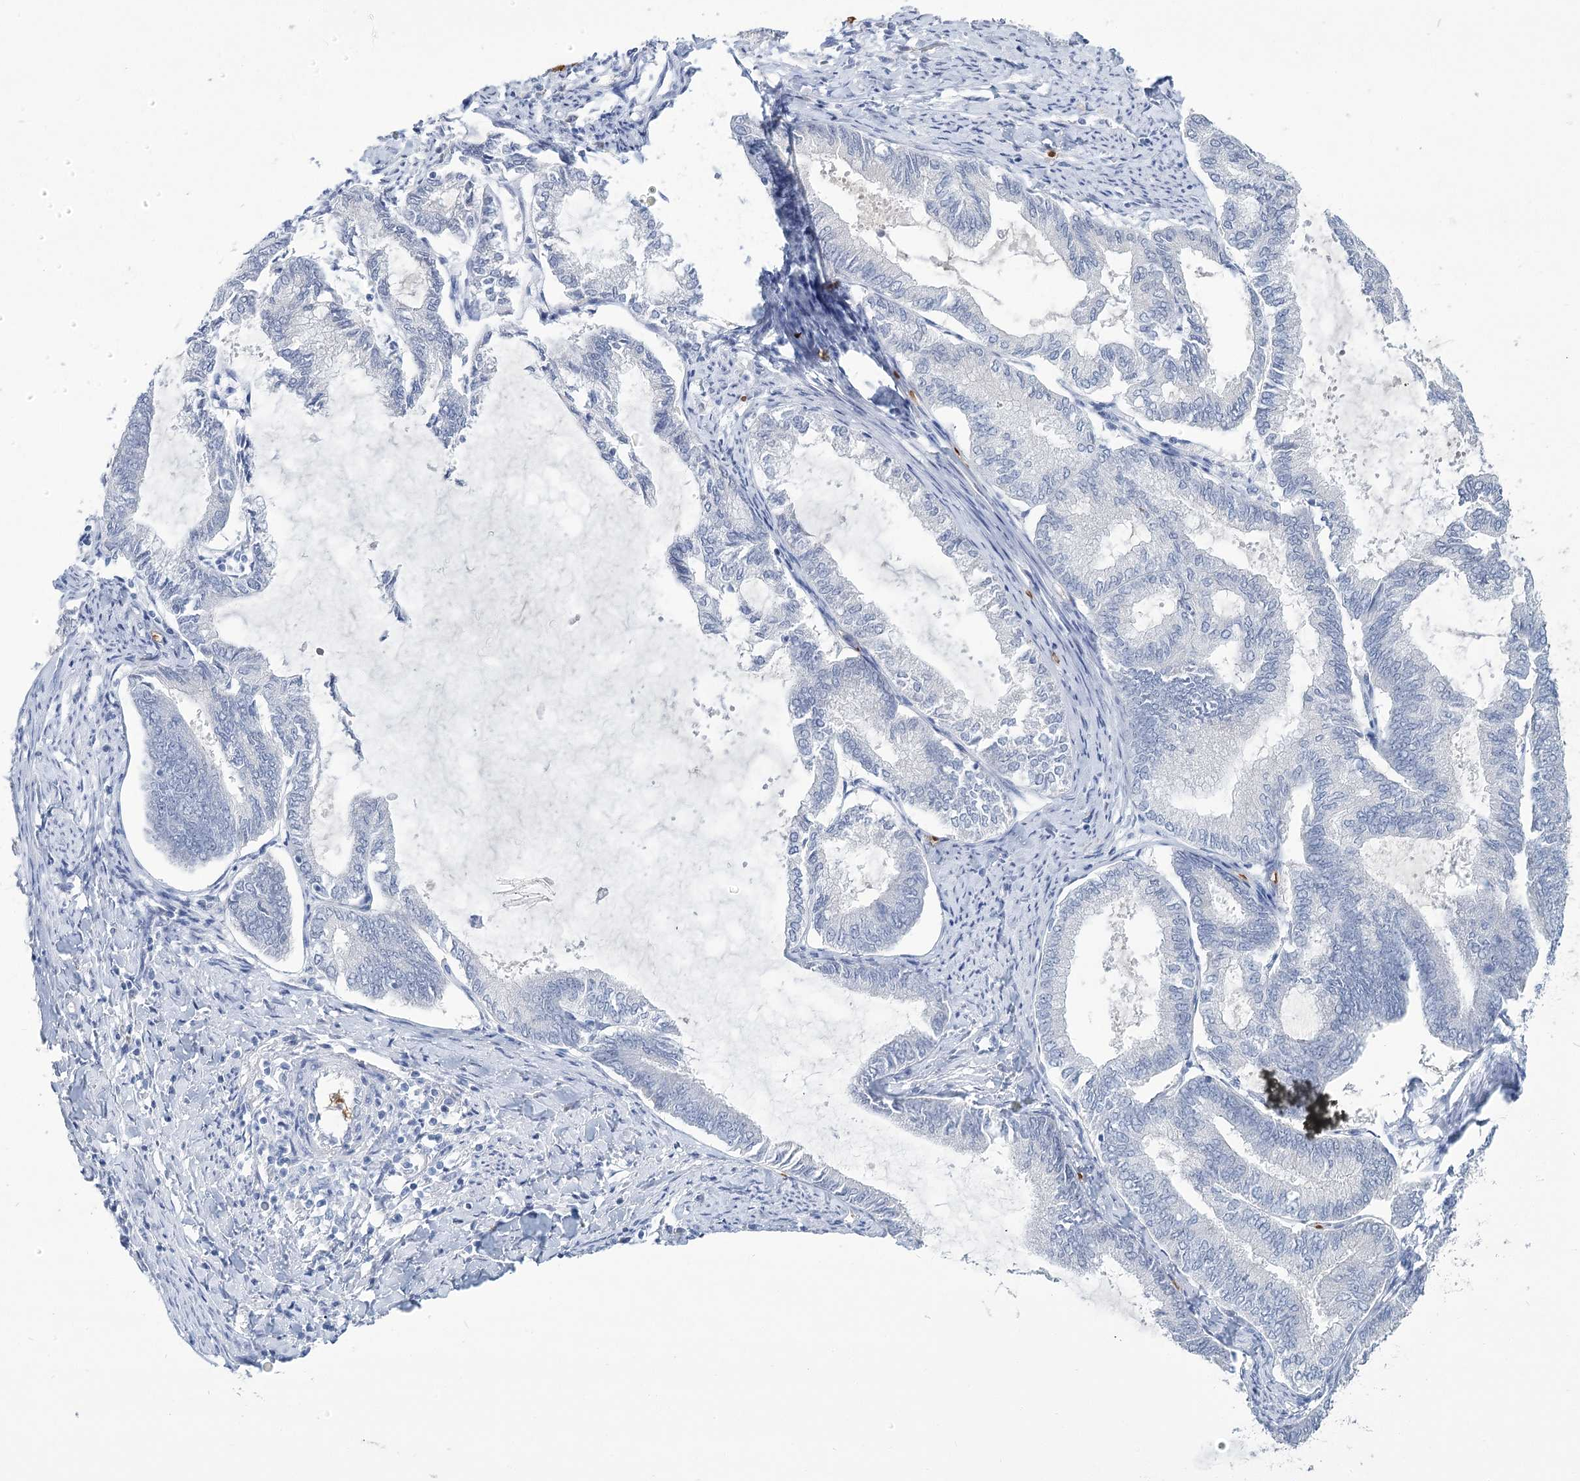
{"staining": {"intensity": "negative", "quantity": "none", "location": "none"}, "tissue": "endometrial cancer", "cell_type": "Tumor cells", "image_type": "cancer", "snomed": [{"axis": "morphology", "description": "Adenocarcinoma, NOS"}, {"axis": "topography", "description": "Endometrium"}], "caption": "Endometrial cancer was stained to show a protein in brown. There is no significant expression in tumor cells.", "gene": "HBA1", "patient": {"sex": "female", "age": 86}}